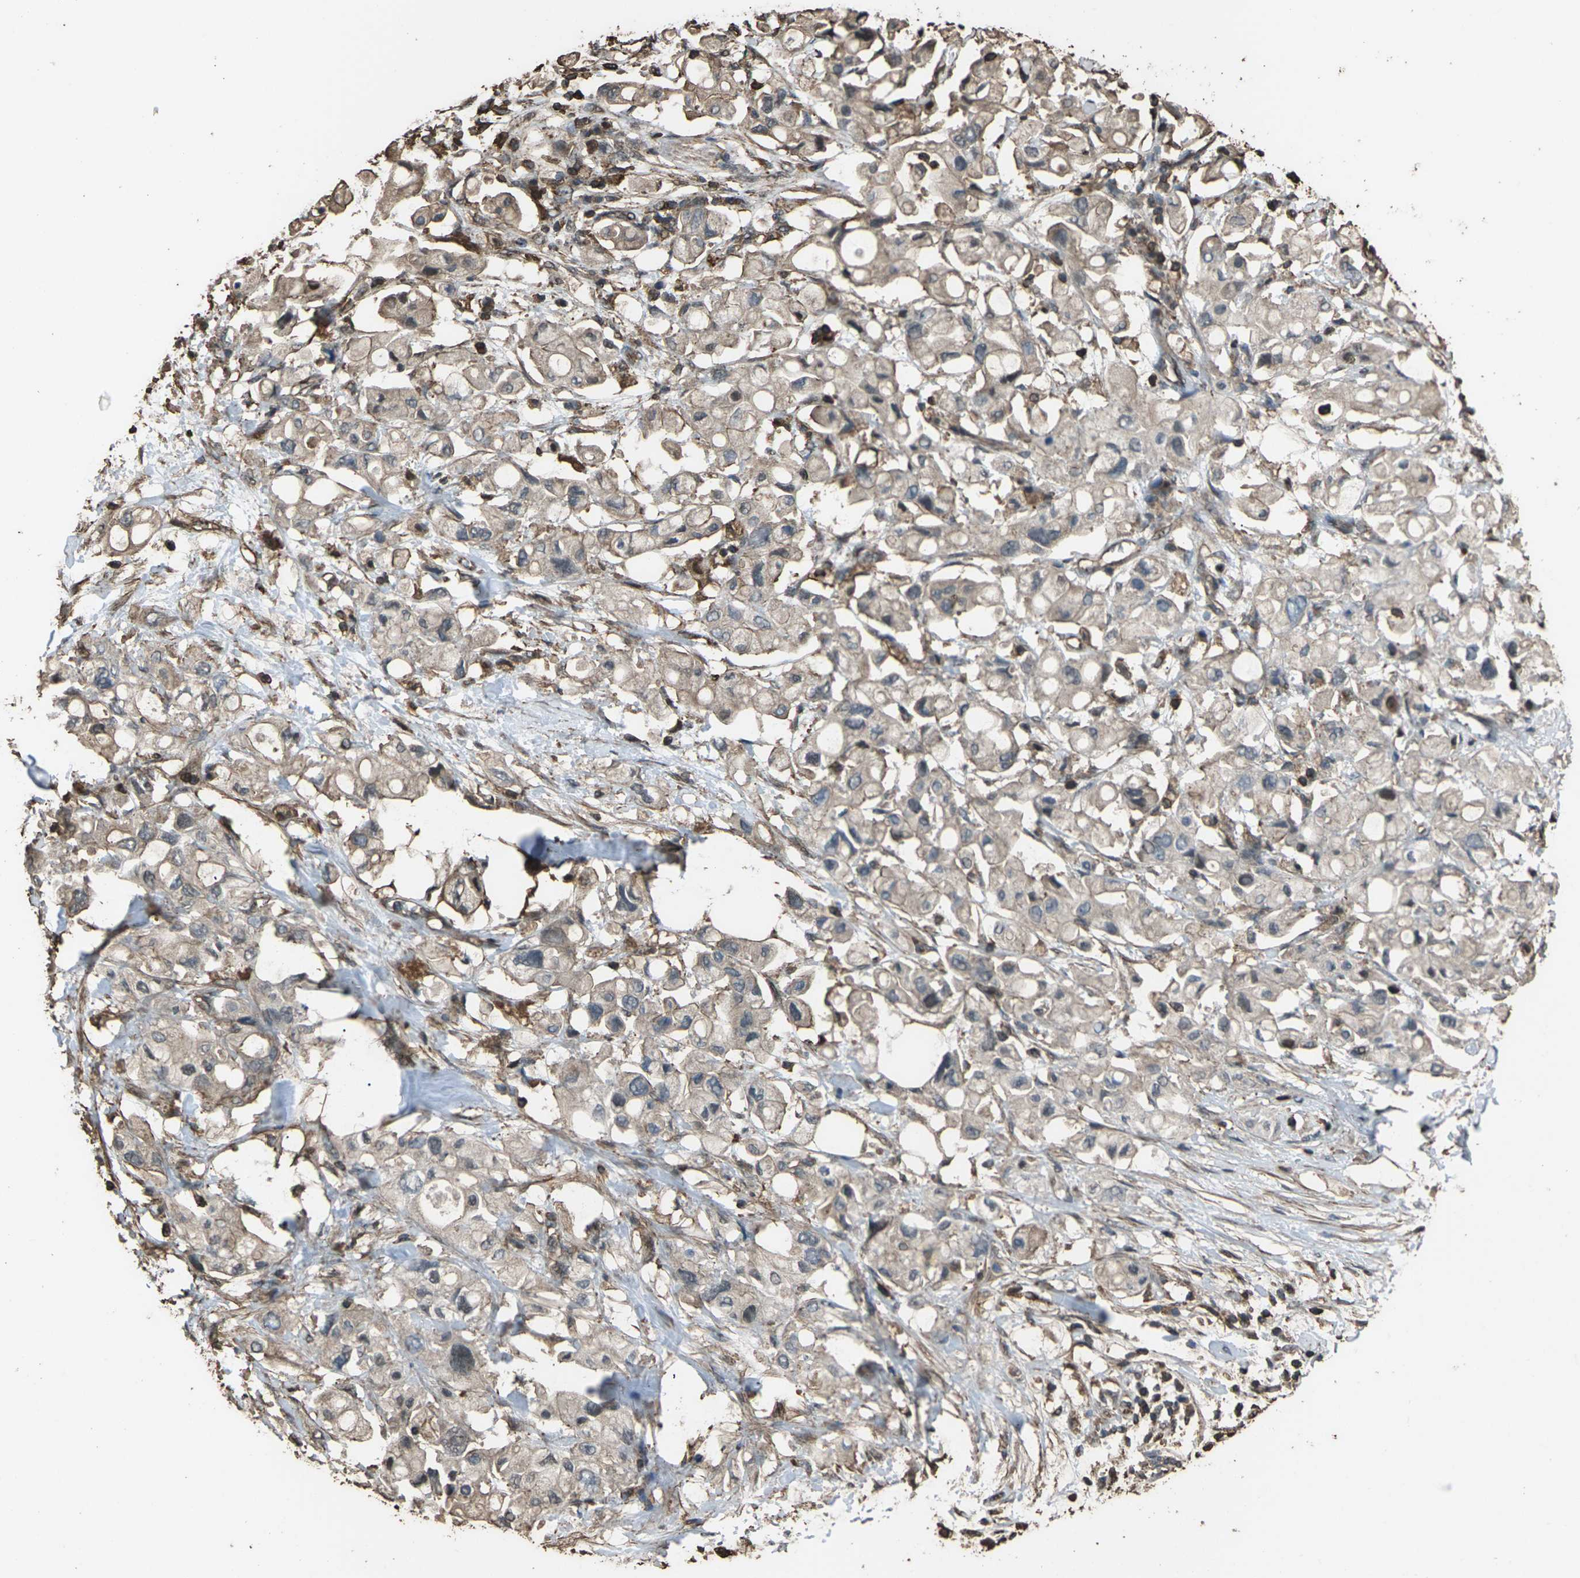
{"staining": {"intensity": "weak", "quantity": "<25%", "location": "cytoplasmic/membranous"}, "tissue": "pancreatic cancer", "cell_type": "Tumor cells", "image_type": "cancer", "snomed": [{"axis": "morphology", "description": "Adenocarcinoma, NOS"}, {"axis": "topography", "description": "Pancreas"}], "caption": "Tumor cells show no significant protein expression in pancreatic cancer.", "gene": "DHPS", "patient": {"sex": "female", "age": 56}}